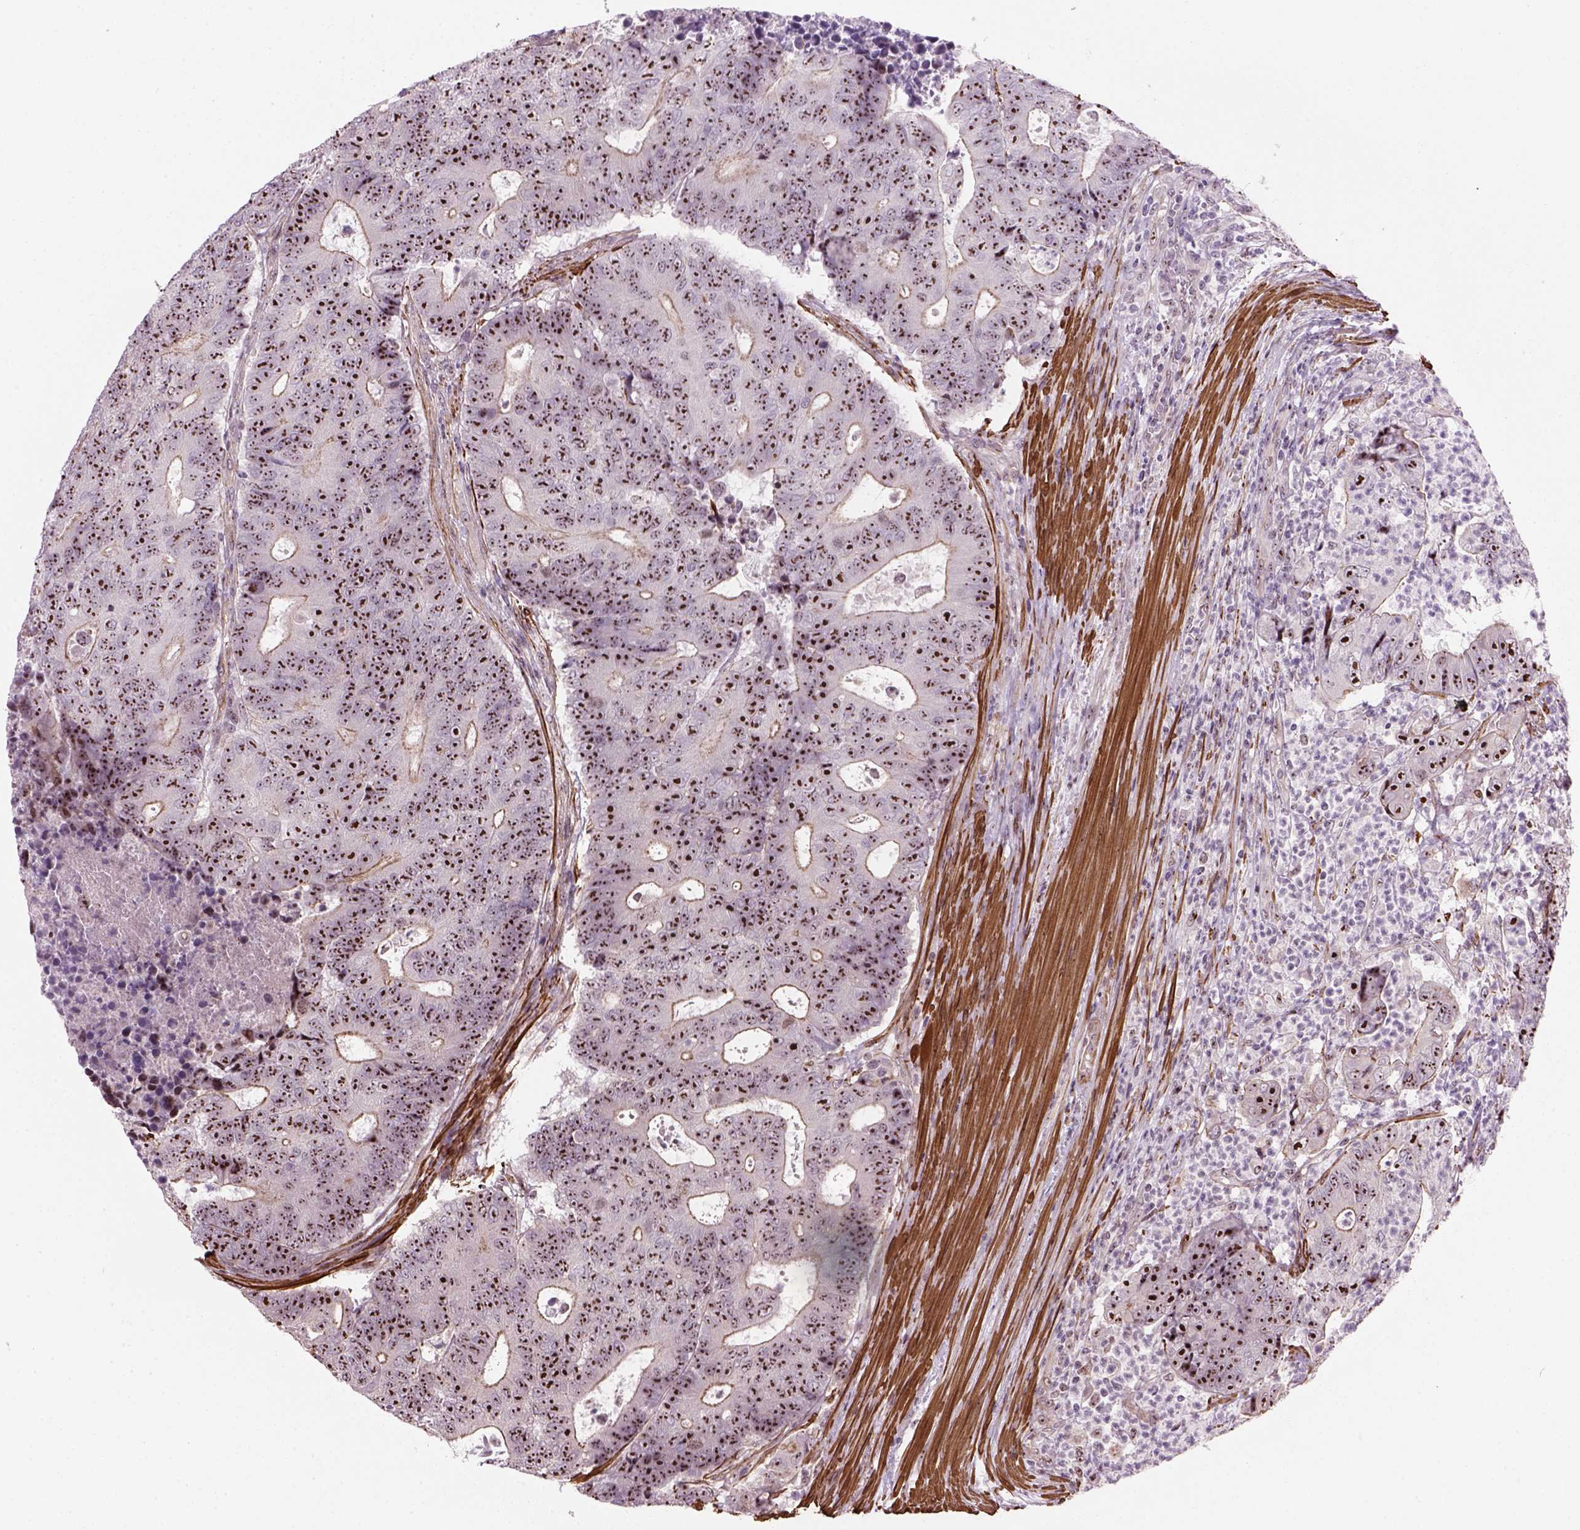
{"staining": {"intensity": "strong", "quantity": ">75%", "location": "nuclear"}, "tissue": "colorectal cancer", "cell_type": "Tumor cells", "image_type": "cancer", "snomed": [{"axis": "morphology", "description": "Adenocarcinoma, NOS"}, {"axis": "topography", "description": "Colon"}], "caption": "Immunohistochemistry photomicrograph of neoplastic tissue: adenocarcinoma (colorectal) stained using IHC demonstrates high levels of strong protein expression localized specifically in the nuclear of tumor cells, appearing as a nuclear brown color.", "gene": "RRS1", "patient": {"sex": "female", "age": 48}}